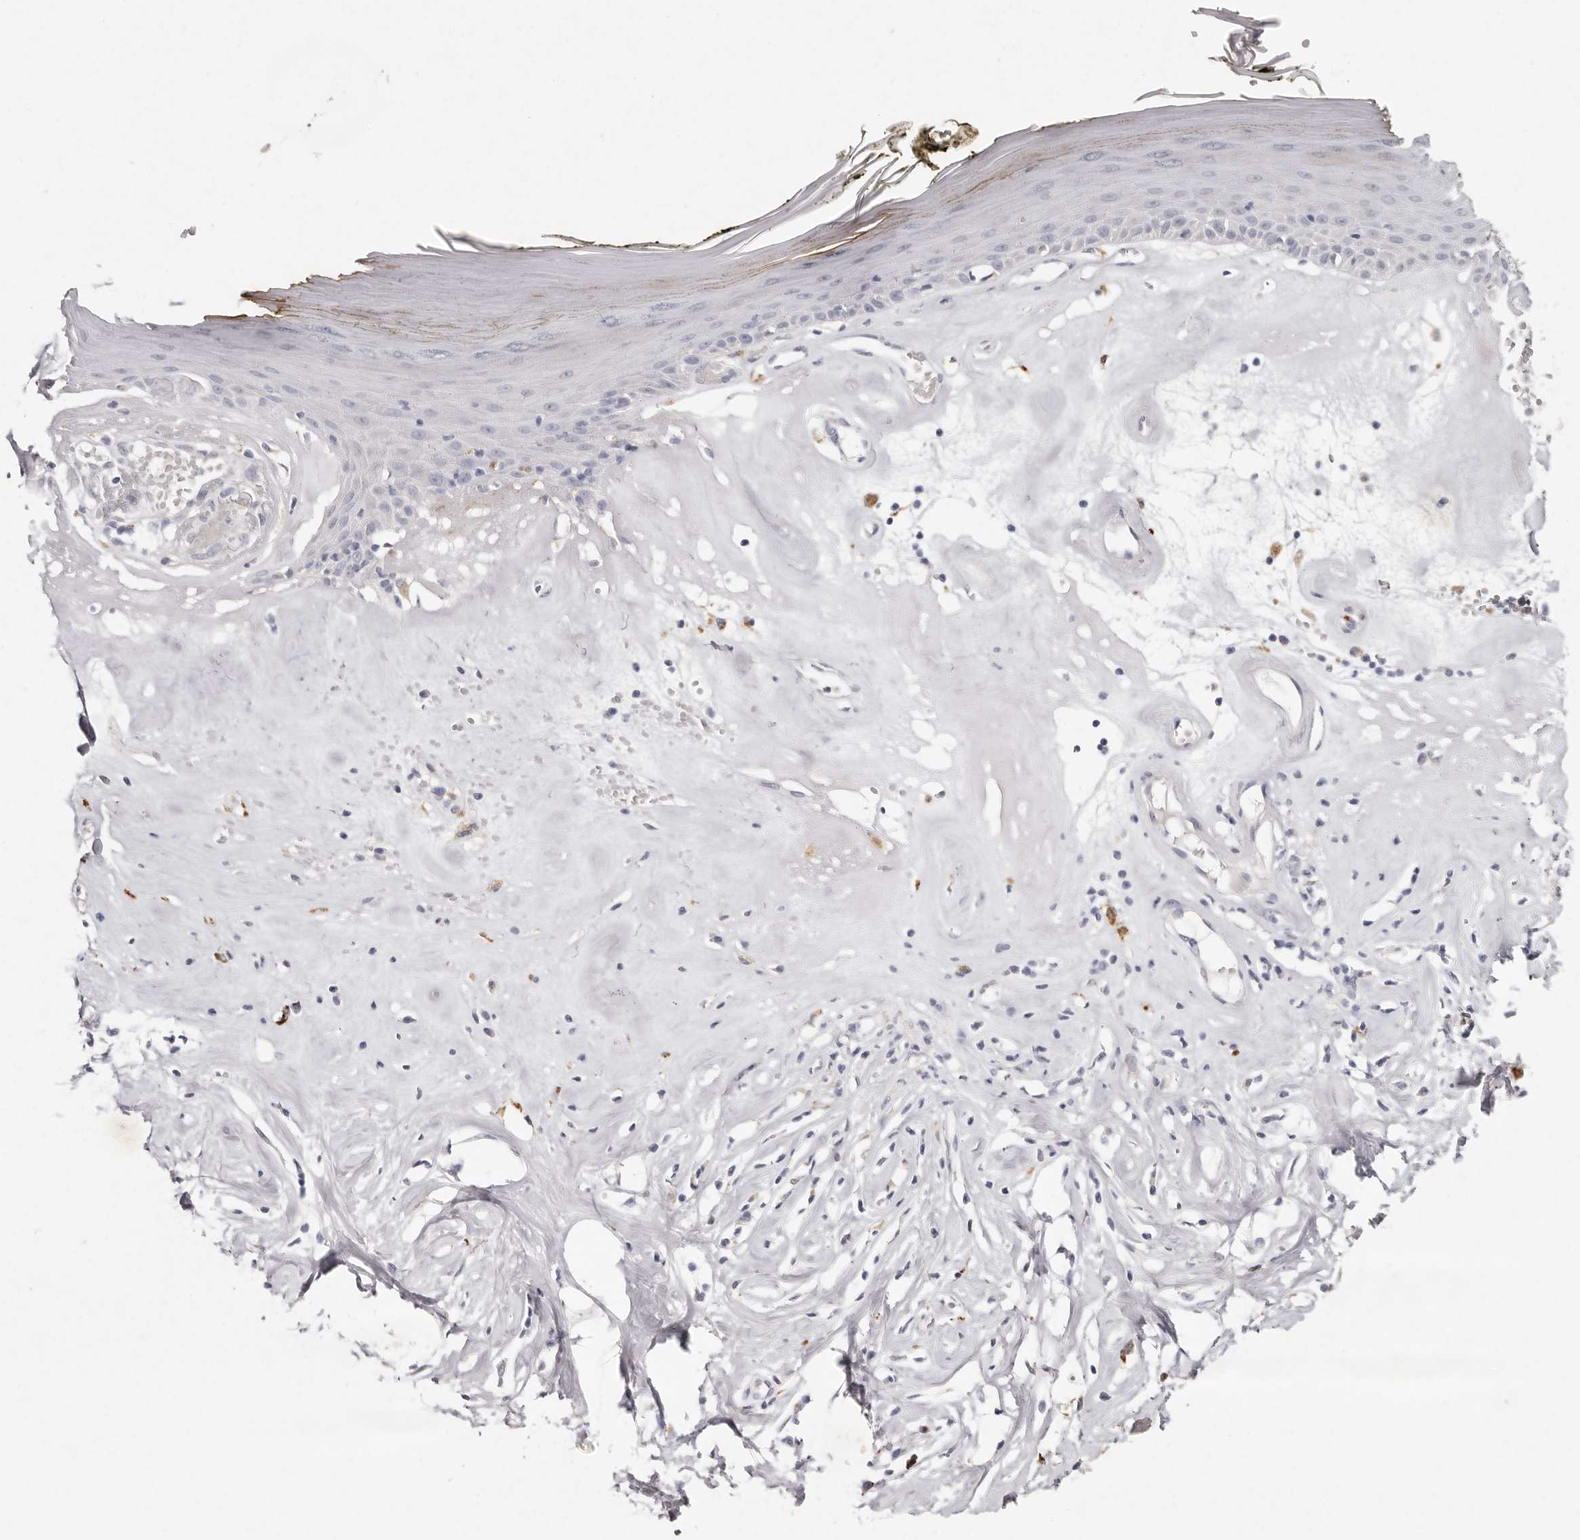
{"staining": {"intensity": "weak", "quantity": "<25%", "location": "cytoplasmic/membranous"}, "tissue": "skin", "cell_type": "Epidermal cells", "image_type": "normal", "snomed": [{"axis": "morphology", "description": "Normal tissue, NOS"}, {"axis": "morphology", "description": "Inflammation, NOS"}, {"axis": "topography", "description": "Vulva"}], "caption": "A high-resolution histopathology image shows IHC staining of unremarkable skin, which reveals no significant positivity in epidermal cells. (Brightfield microscopy of DAB IHC at high magnification).", "gene": "FAM185A", "patient": {"sex": "female", "age": 84}}